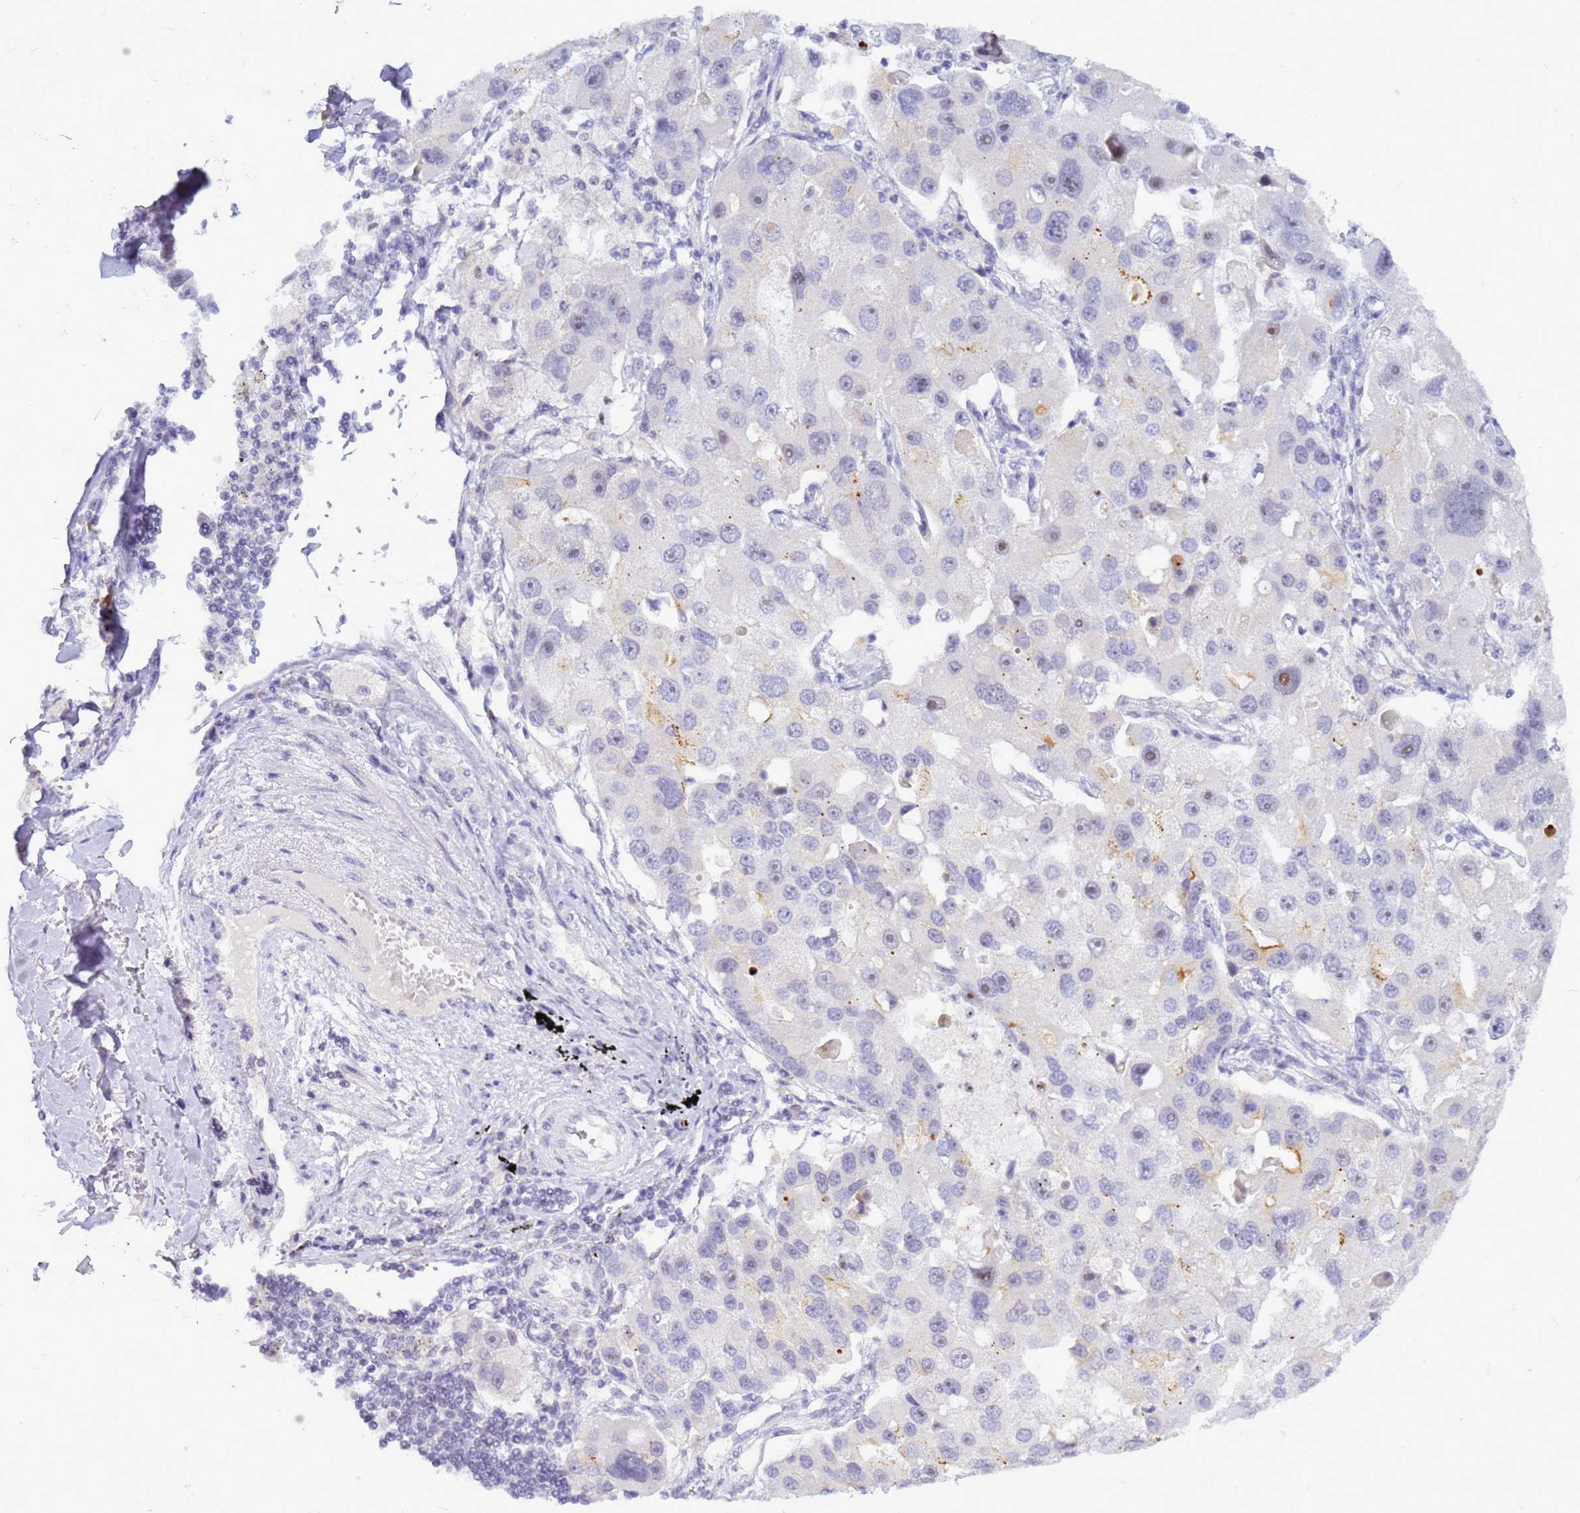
{"staining": {"intensity": "weak", "quantity": "<25%", "location": "nuclear"}, "tissue": "lung cancer", "cell_type": "Tumor cells", "image_type": "cancer", "snomed": [{"axis": "morphology", "description": "Adenocarcinoma, NOS"}, {"axis": "topography", "description": "Lung"}], "caption": "Immunohistochemical staining of lung adenocarcinoma reveals no significant expression in tumor cells. The staining is performed using DAB (3,3'-diaminobenzidine) brown chromogen with nuclei counter-stained in using hematoxylin.", "gene": "DMRTC2", "patient": {"sex": "female", "age": 54}}